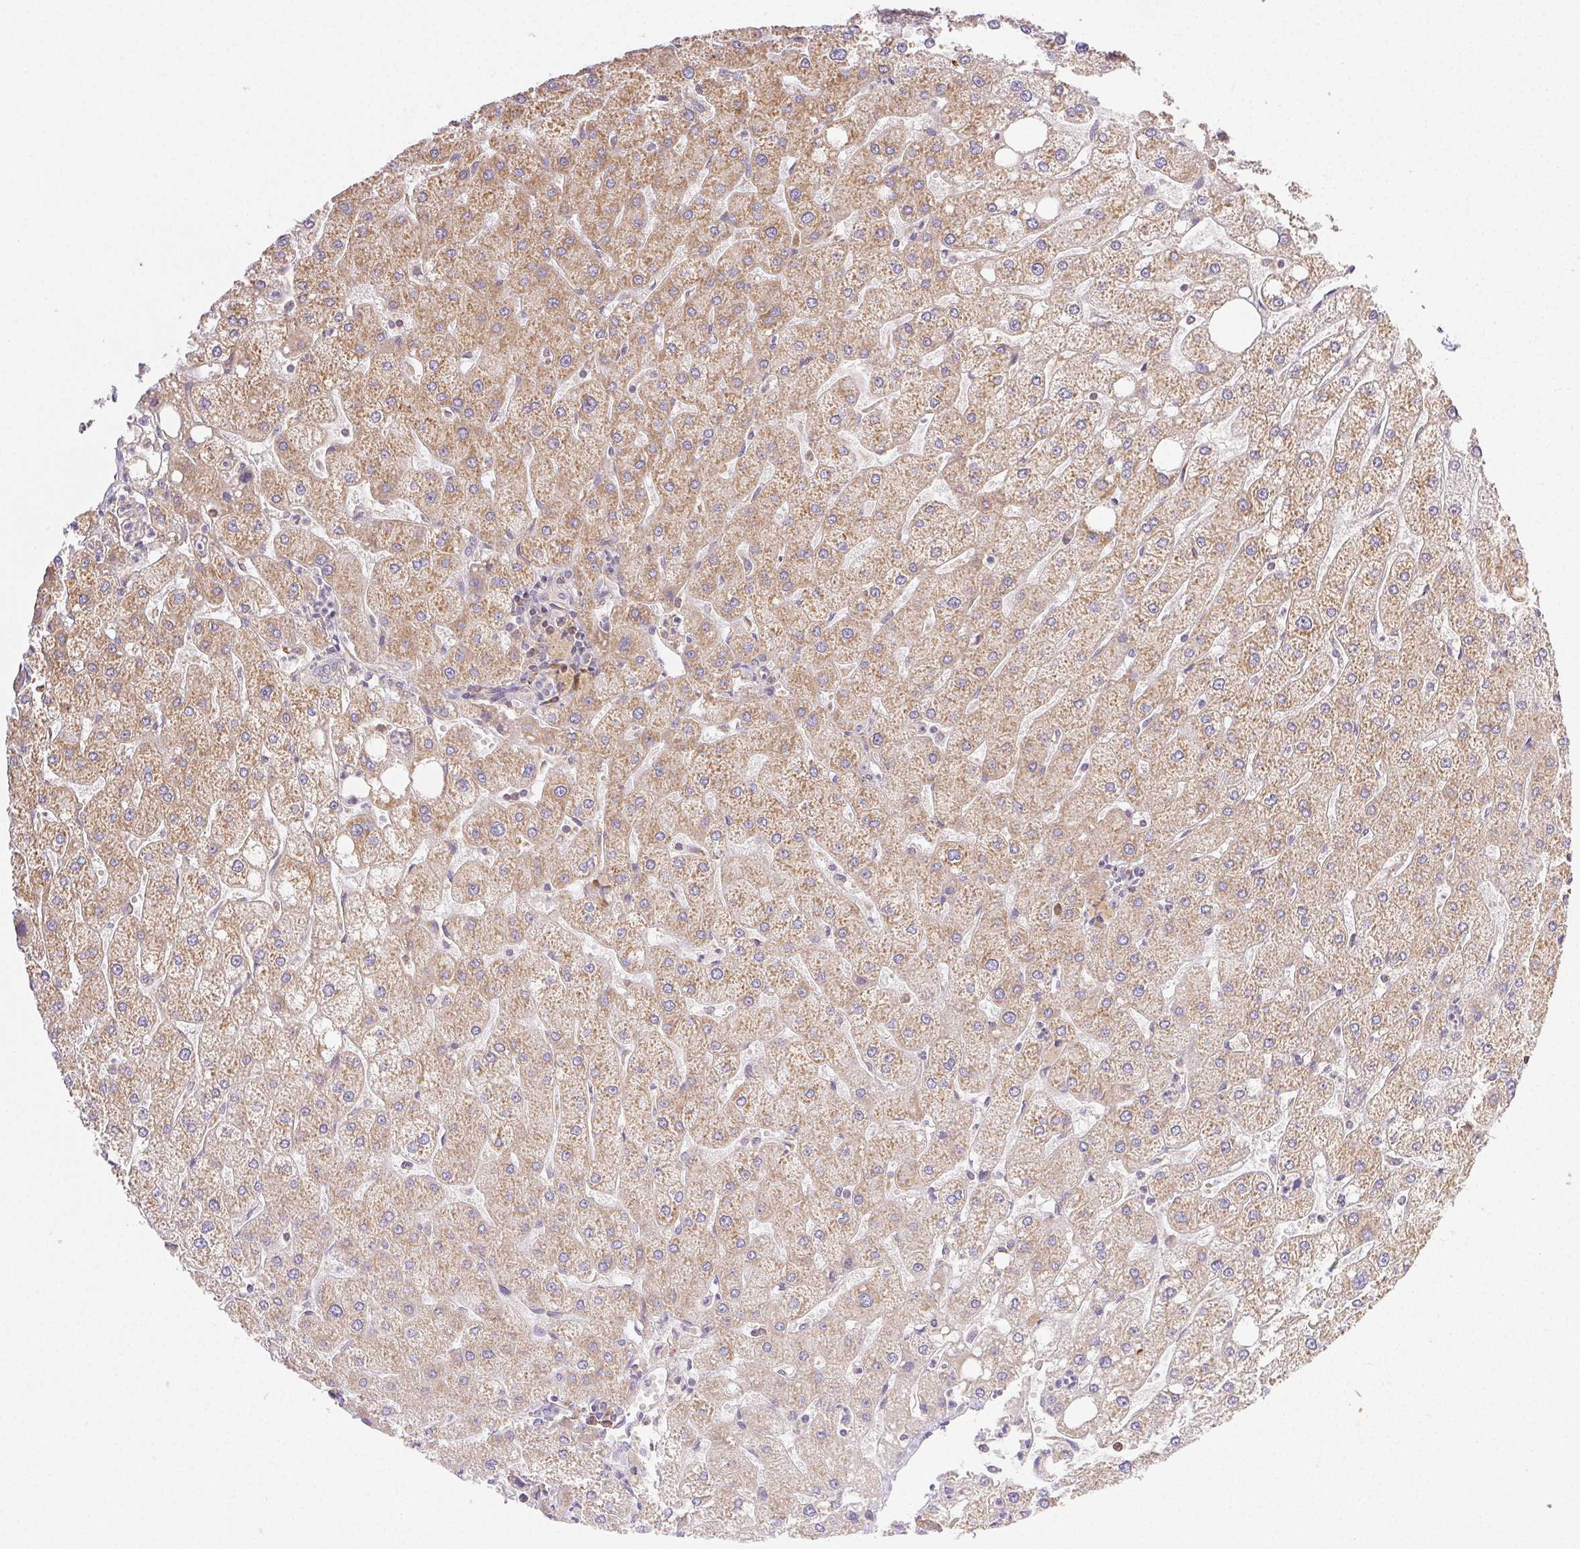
{"staining": {"intensity": "weak", "quantity": "<25%", "location": "cytoplasmic/membranous"}, "tissue": "liver", "cell_type": "Cholangiocytes", "image_type": "normal", "snomed": [{"axis": "morphology", "description": "Normal tissue, NOS"}, {"axis": "topography", "description": "Liver"}], "caption": "IHC image of unremarkable human liver stained for a protein (brown), which reveals no positivity in cholangiocytes.", "gene": "ENTREP1", "patient": {"sex": "male", "age": 67}}